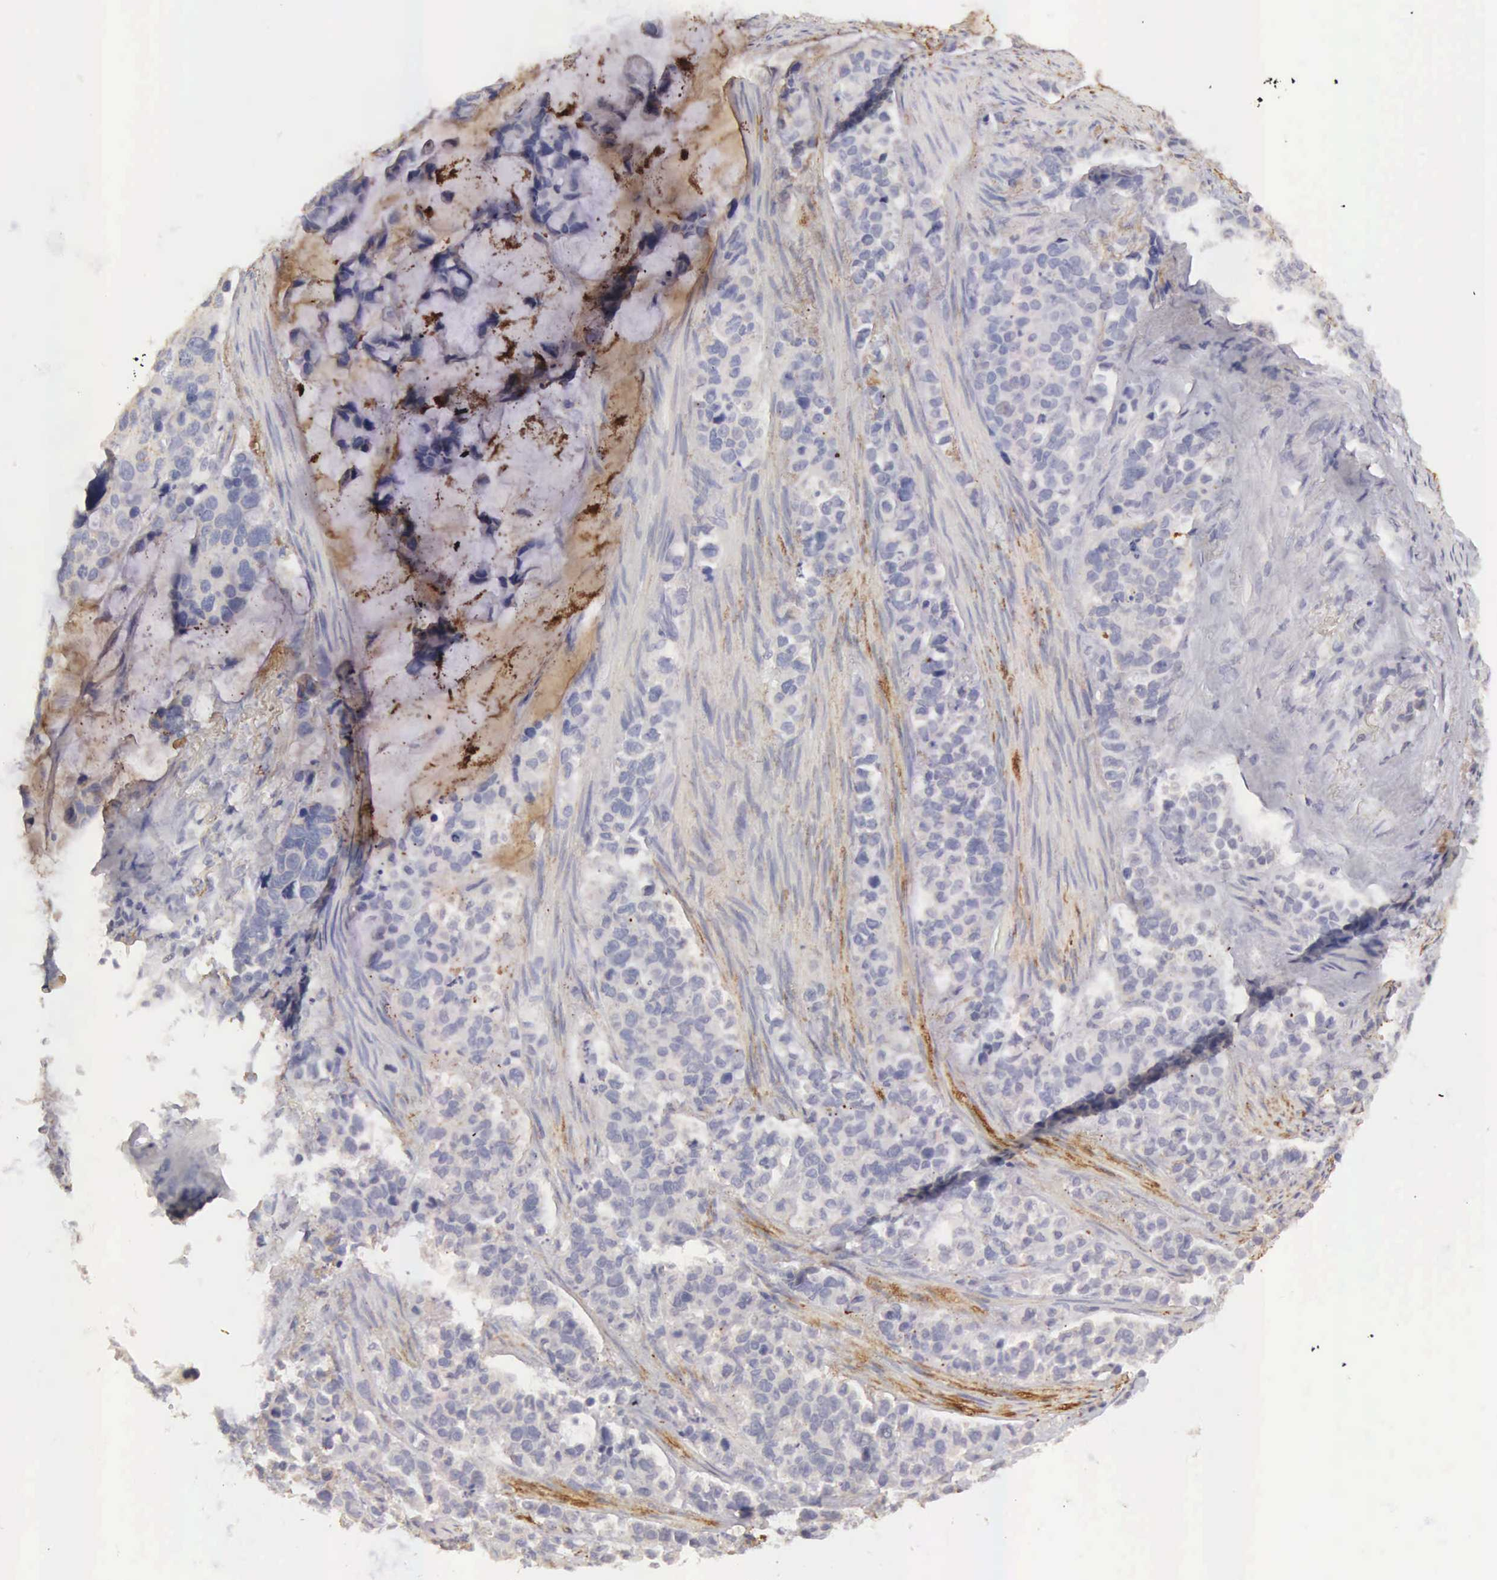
{"staining": {"intensity": "negative", "quantity": "none", "location": "none"}, "tissue": "stomach cancer", "cell_type": "Tumor cells", "image_type": "cancer", "snomed": [{"axis": "morphology", "description": "Adenocarcinoma, NOS"}, {"axis": "topography", "description": "Stomach, upper"}], "caption": "A high-resolution micrograph shows immunohistochemistry (IHC) staining of stomach cancer (adenocarcinoma), which demonstrates no significant expression in tumor cells.", "gene": "CLU", "patient": {"sex": "male", "age": 71}}